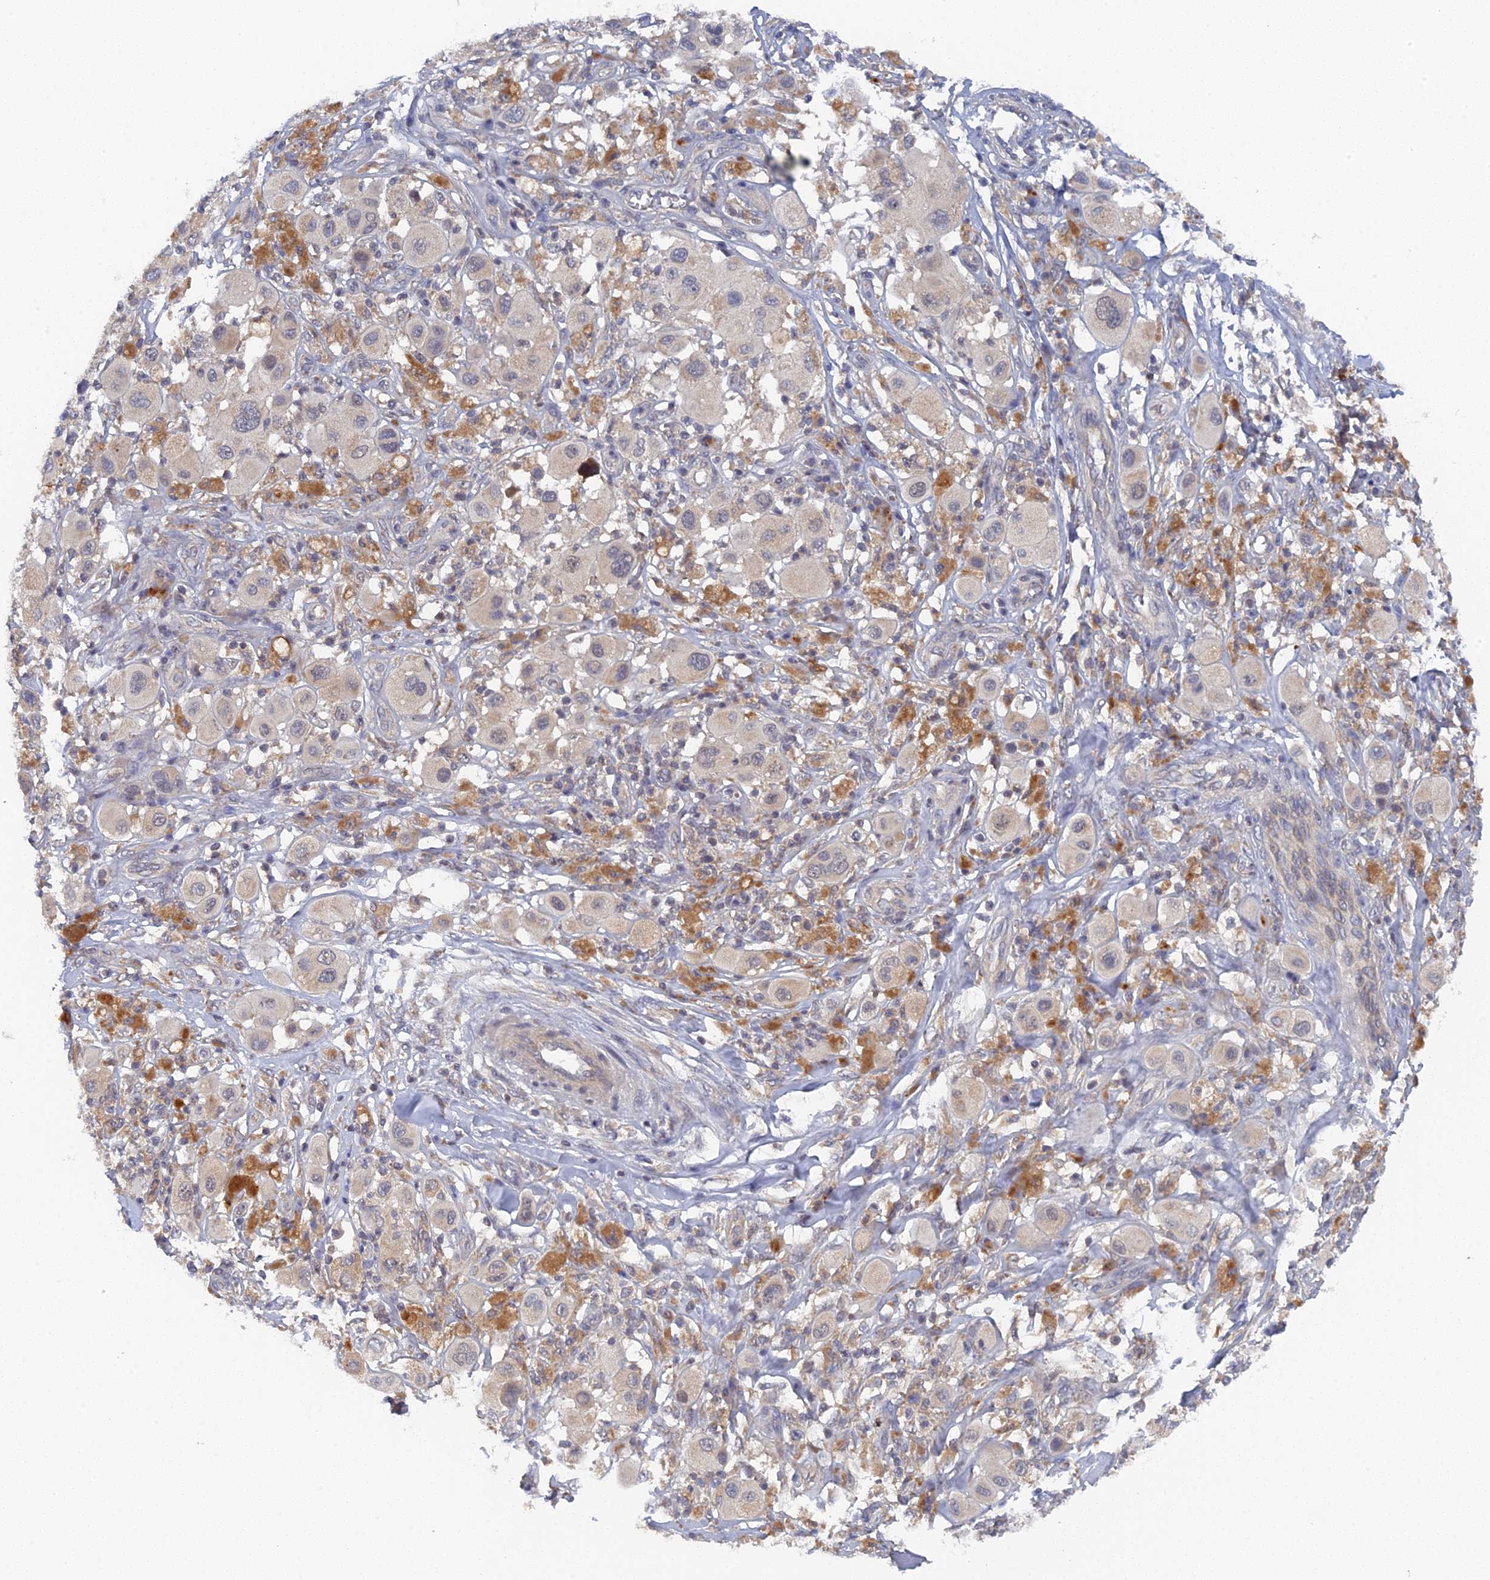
{"staining": {"intensity": "weak", "quantity": "<25%", "location": "cytoplasmic/membranous"}, "tissue": "melanoma", "cell_type": "Tumor cells", "image_type": "cancer", "snomed": [{"axis": "morphology", "description": "Malignant melanoma, Metastatic site"}, {"axis": "topography", "description": "Skin"}], "caption": "High power microscopy histopathology image of an immunohistochemistry photomicrograph of melanoma, revealing no significant staining in tumor cells.", "gene": "MIGA2", "patient": {"sex": "male", "age": 41}}